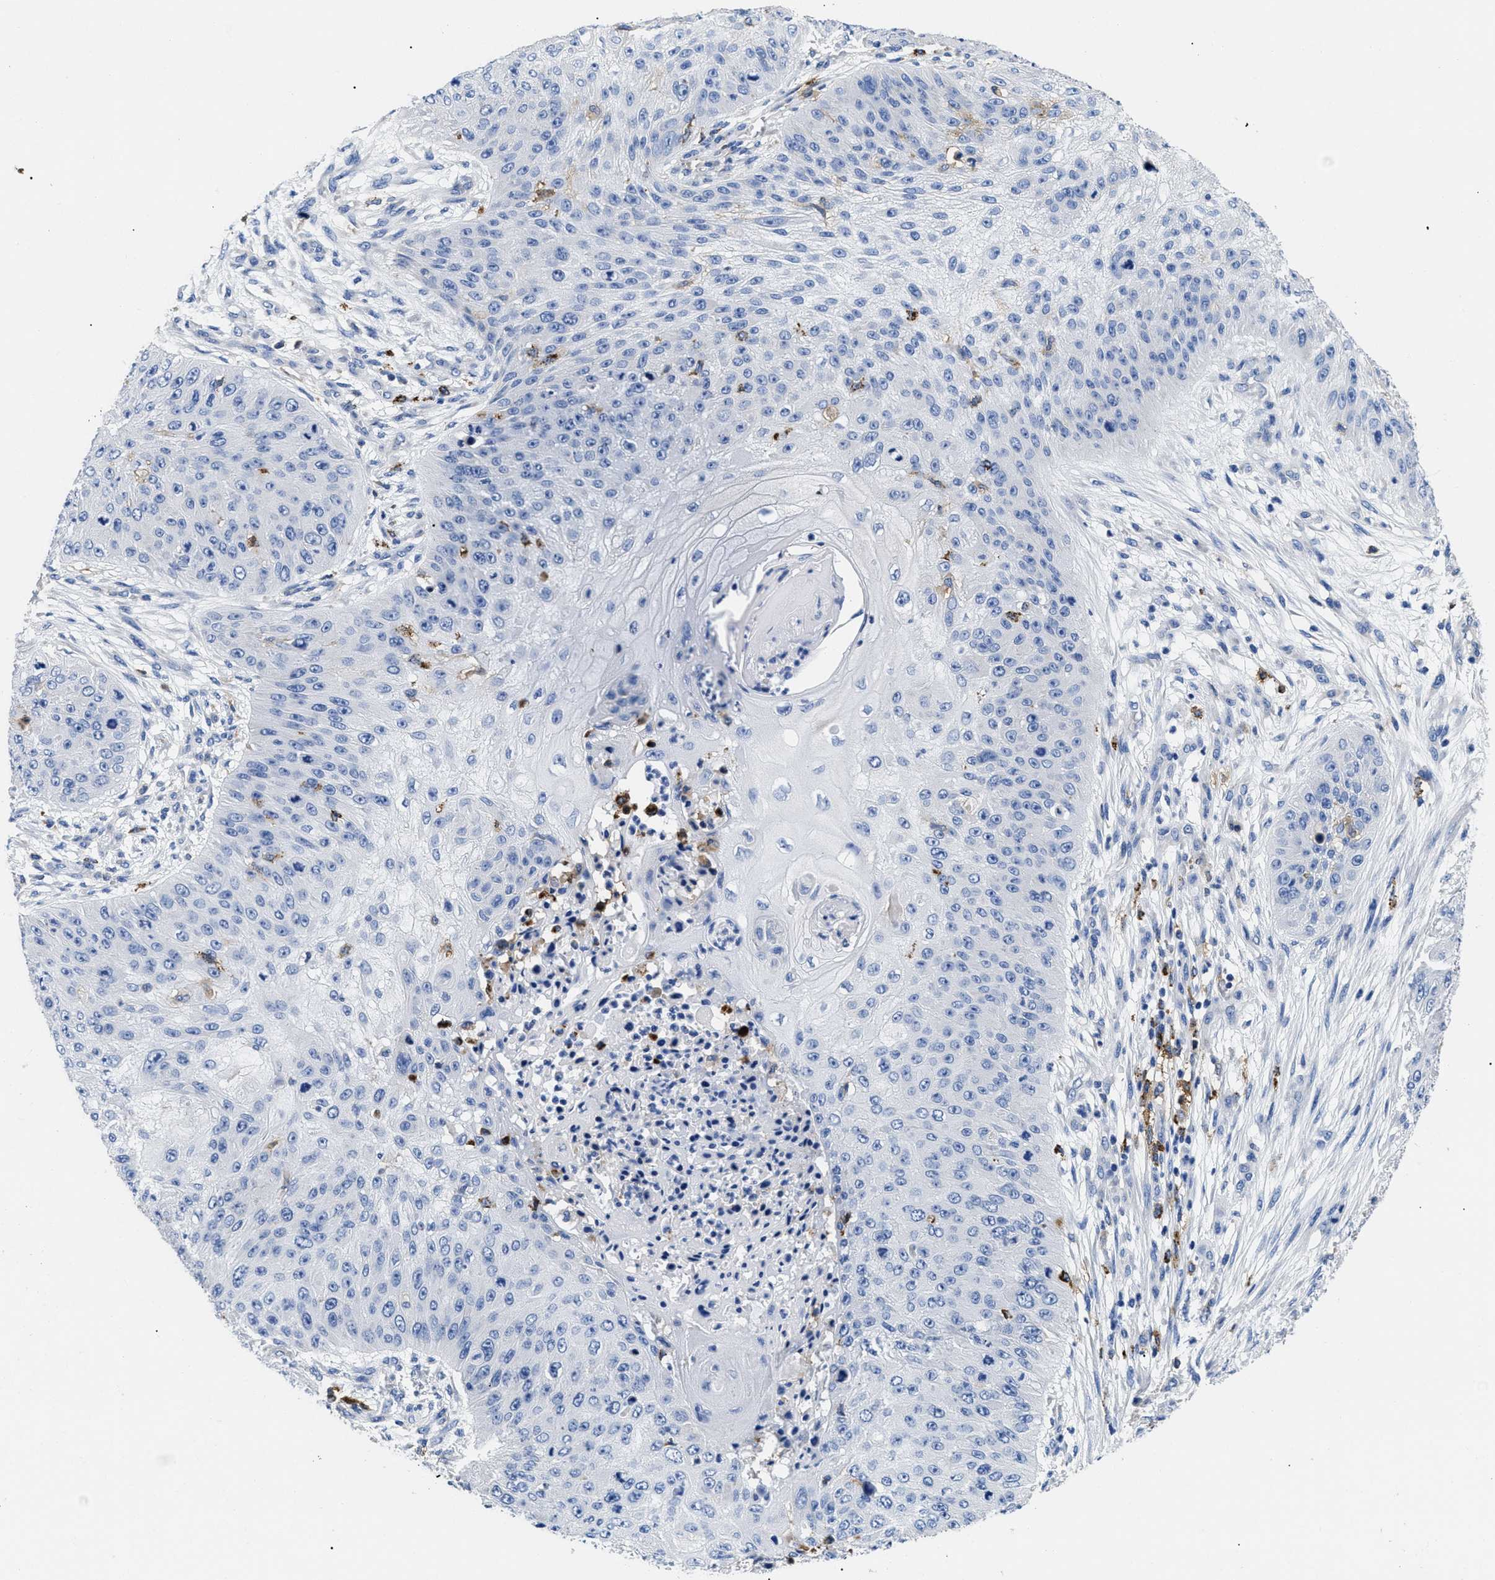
{"staining": {"intensity": "negative", "quantity": "none", "location": "none"}, "tissue": "skin cancer", "cell_type": "Tumor cells", "image_type": "cancer", "snomed": [{"axis": "morphology", "description": "Squamous cell carcinoma, NOS"}, {"axis": "topography", "description": "Skin"}], "caption": "An immunohistochemistry (IHC) image of squamous cell carcinoma (skin) is shown. There is no staining in tumor cells of squamous cell carcinoma (skin).", "gene": "HLA-DPA1", "patient": {"sex": "female", "age": 80}}